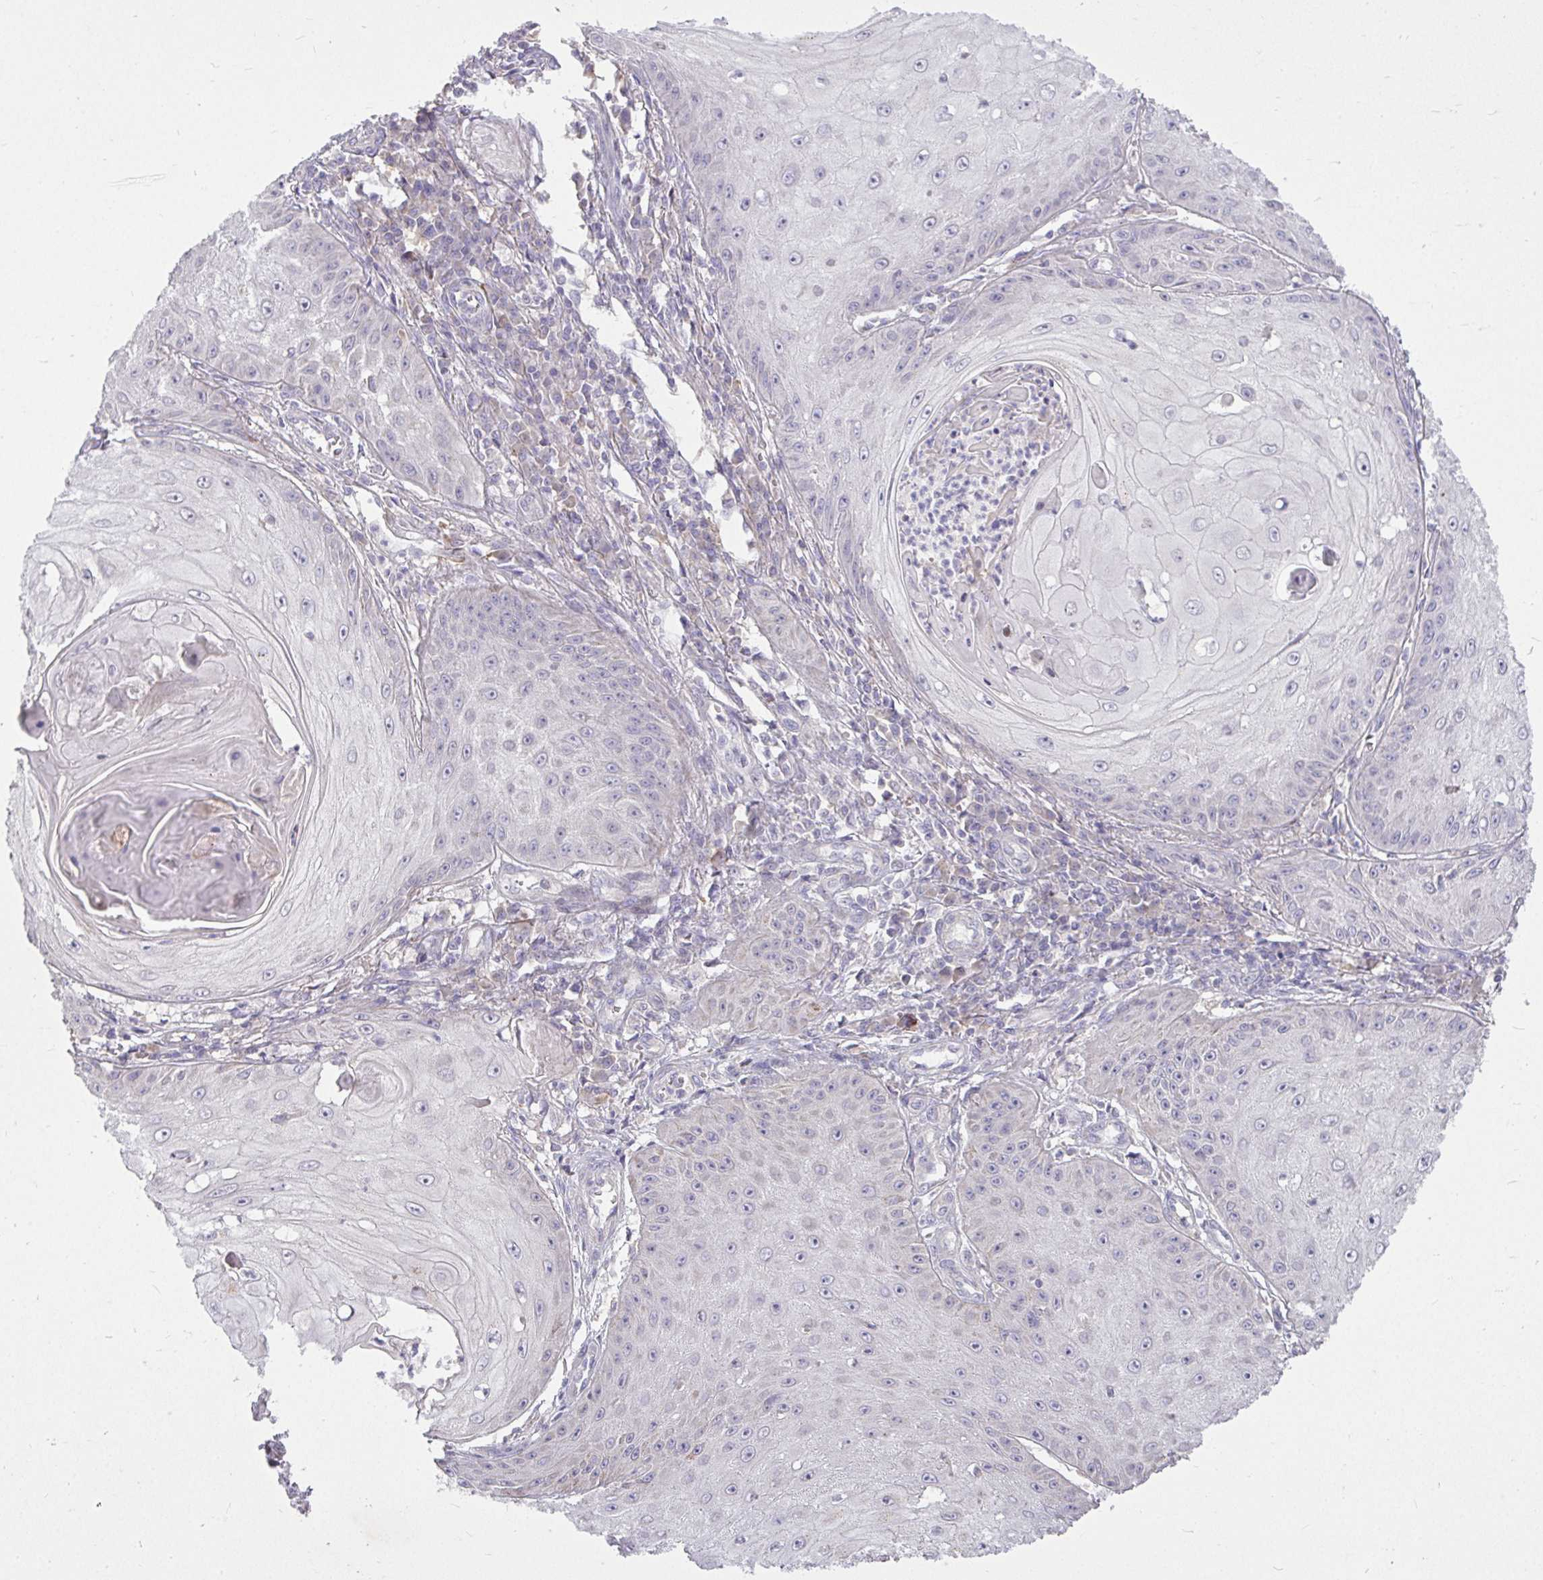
{"staining": {"intensity": "negative", "quantity": "none", "location": "none"}, "tissue": "skin cancer", "cell_type": "Tumor cells", "image_type": "cancer", "snomed": [{"axis": "morphology", "description": "Squamous cell carcinoma, NOS"}, {"axis": "topography", "description": "Skin"}], "caption": "Tumor cells show no significant protein positivity in squamous cell carcinoma (skin).", "gene": "STRIP1", "patient": {"sex": "male", "age": 70}}